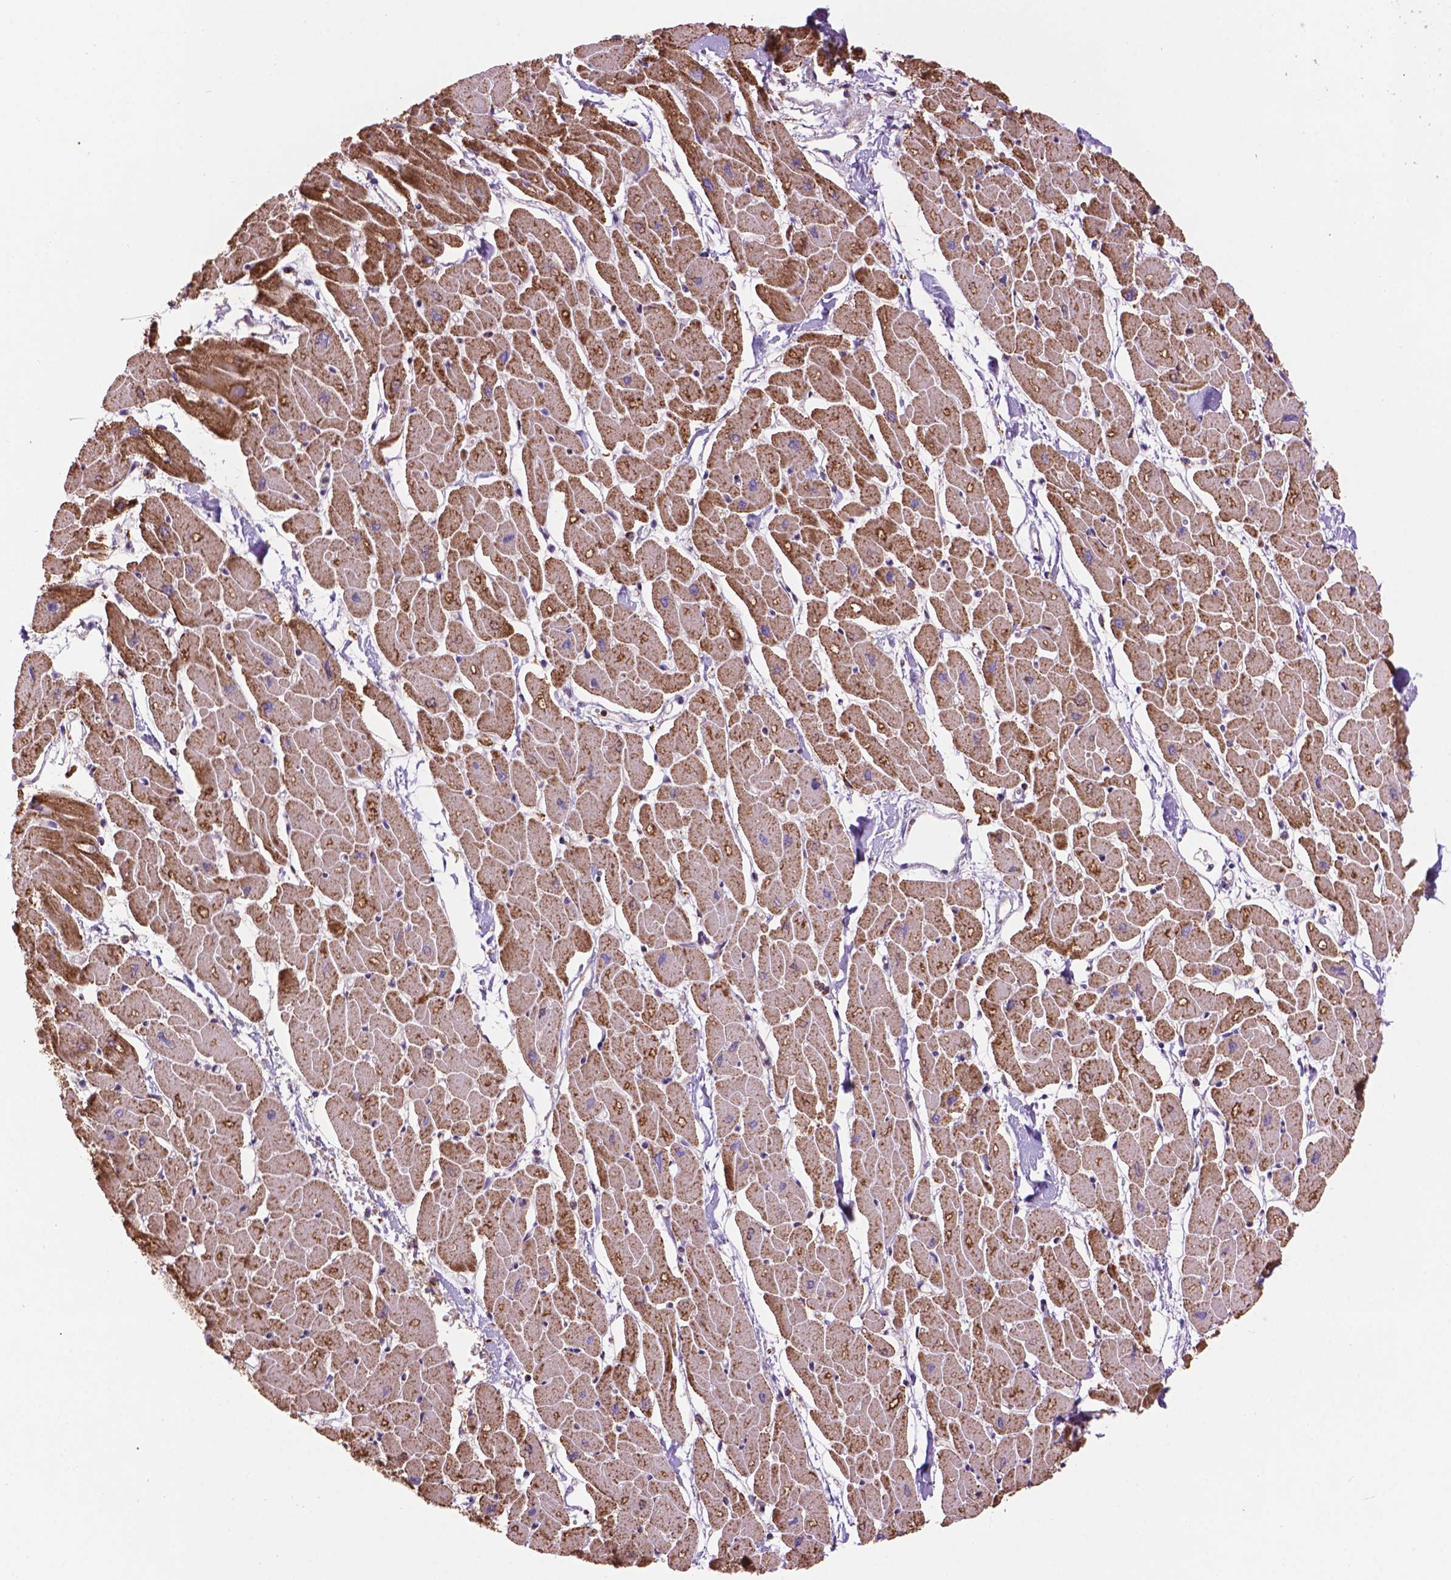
{"staining": {"intensity": "moderate", "quantity": ">75%", "location": "cytoplasmic/membranous"}, "tissue": "heart muscle", "cell_type": "Cardiomyocytes", "image_type": "normal", "snomed": [{"axis": "morphology", "description": "Normal tissue, NOS"}, {"axis": "topography", "description": "Heart"}], "caption": "Normal heart muscle reveals moderate cytoplasmic/membranous expression in about >75% of cardiomyocytes The staining was performed using DAB (3,3'-diaminobenzidine) to visualize the protein expression in brown, while the nuclei were stained in blue with hematoxylin (Magnification: 20x)..", "gene": "PYCR3", "patient": {"sex": "male", "age": 57}}